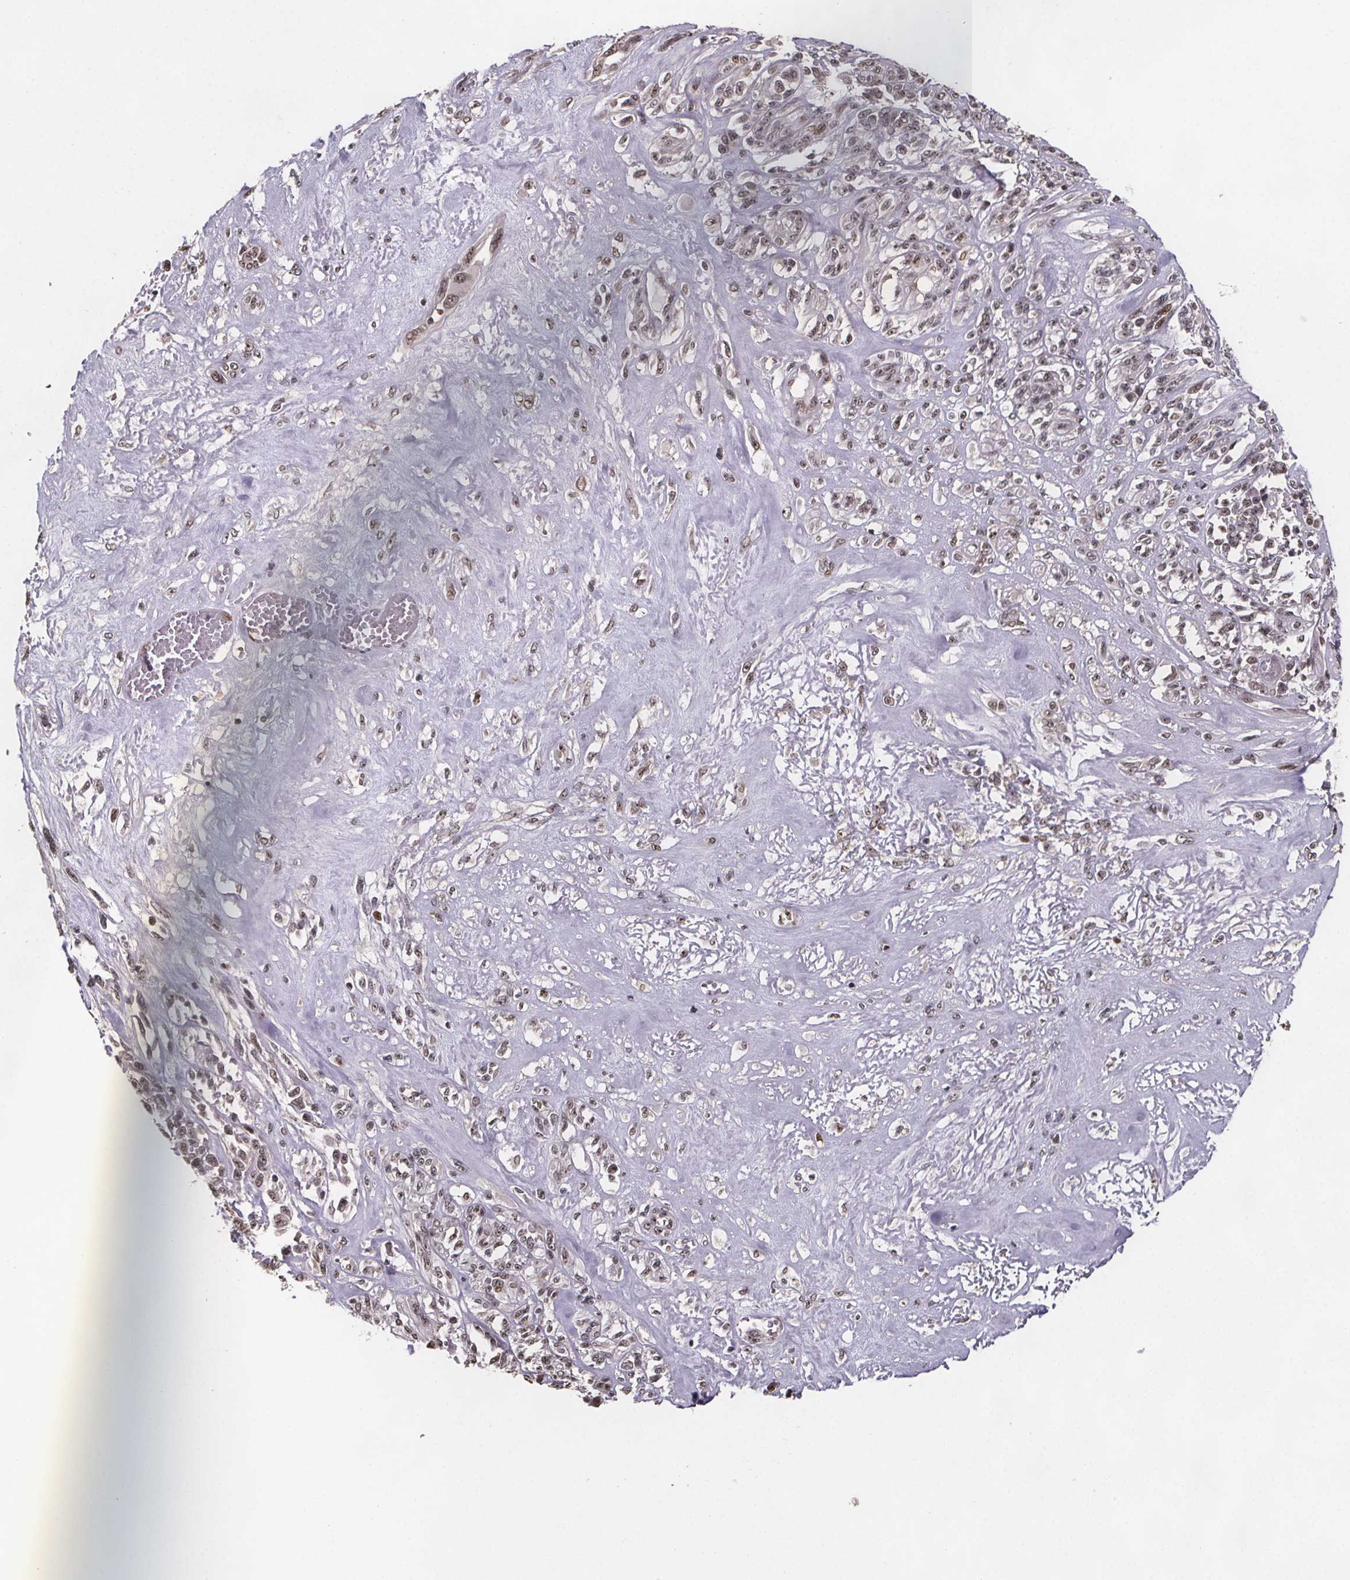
{"staining": {"intensity": "weak", "quantity": ">75%", "location": "nuclear"}, "tissue": "melanoma", "cell_type": "Tumor cells", "image_type": "cancer", "snomed": [{"axis": "morphology", "description": "Malignant melanoma, NOS"}, {"axis": "topography", "description": "Skin"}], "caption": "This is a histology image of immunohistochemistry staining of malignant melanoma, which shows weak staining in the nuclear of tumor cells.", "gene": "U2SURP", "patient": {"sex": "female", "age": 91}}